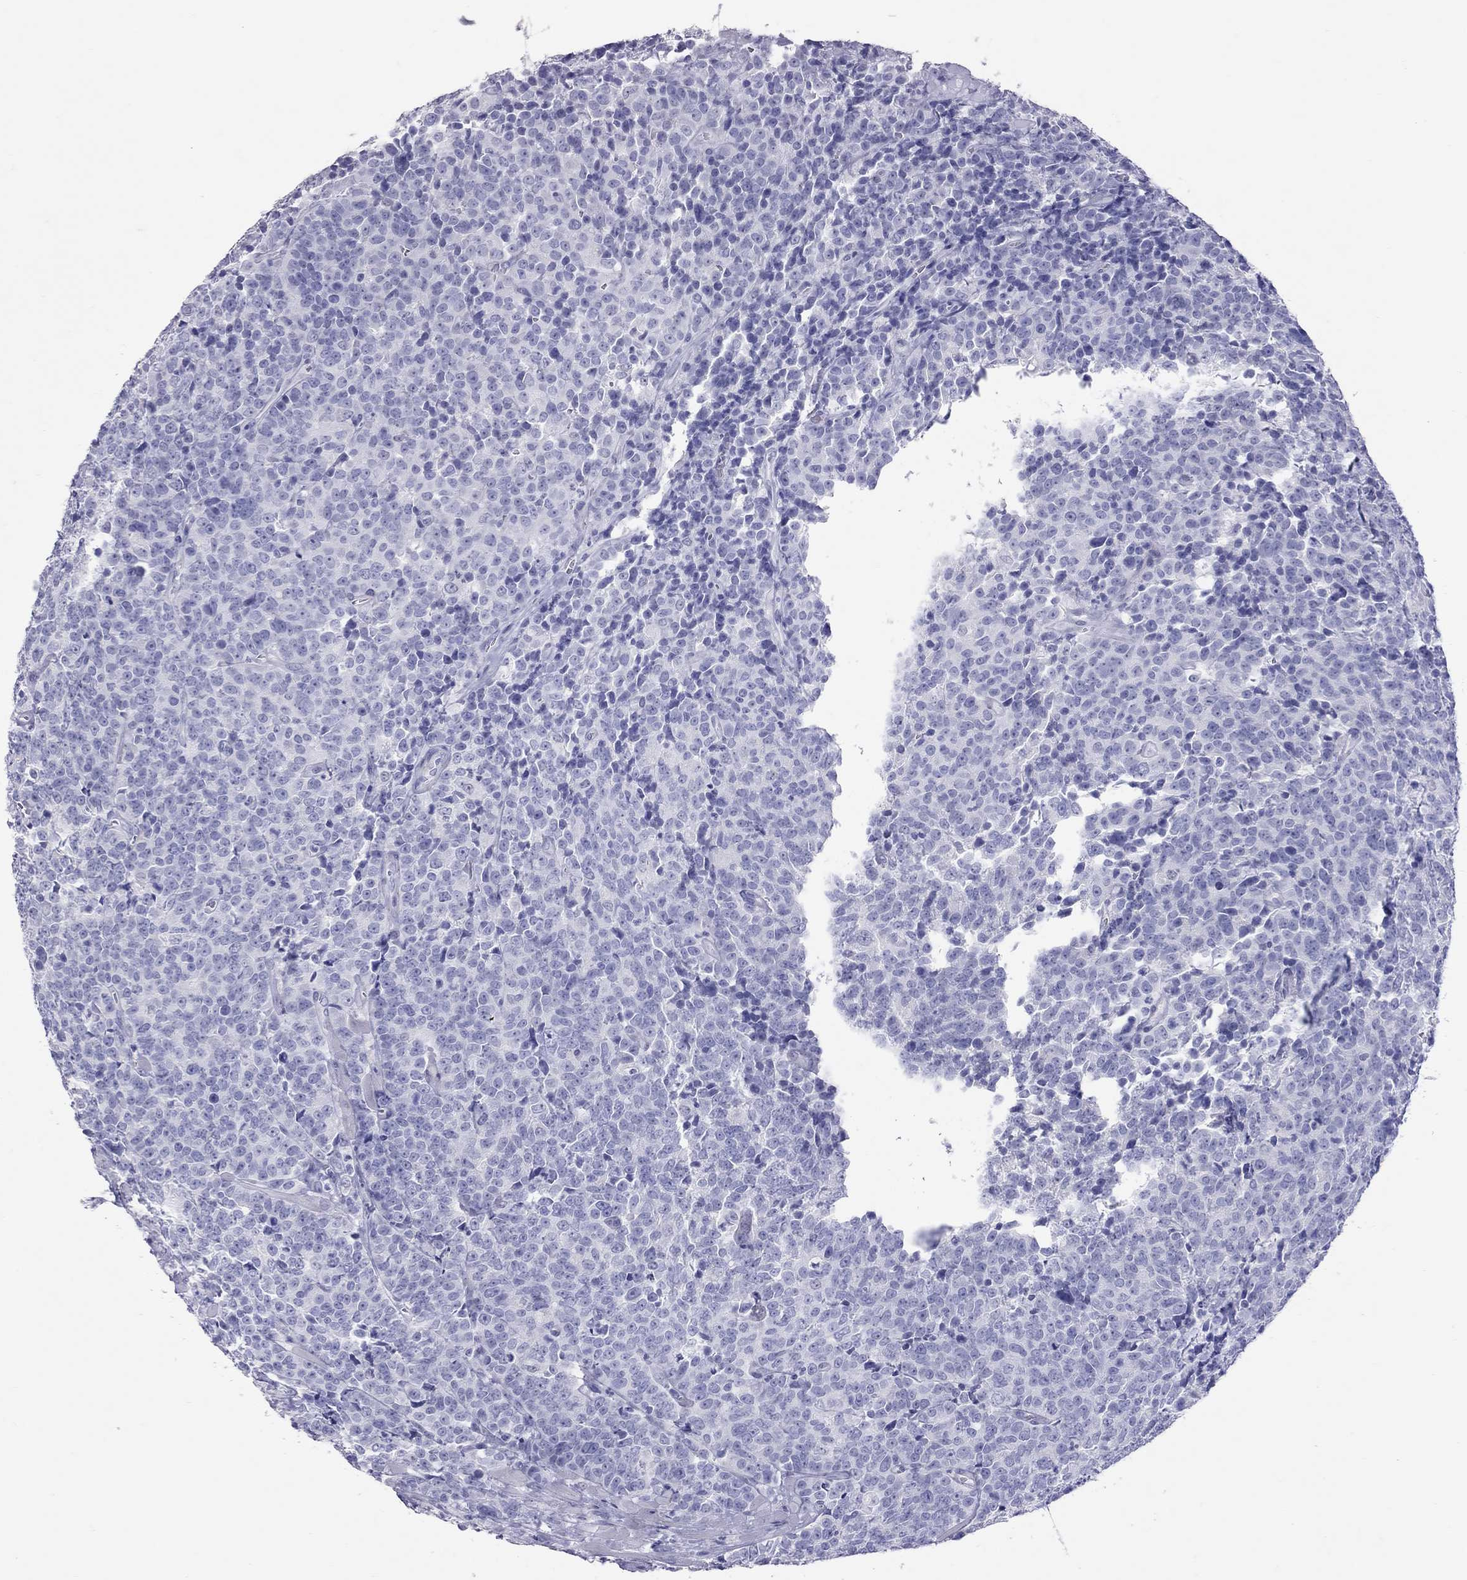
{"staining": {"intensity": "negative", "quantity": "none", "location": "none"}, "tissue": "prostate cancer", "cell_type": "Tumor cells", "image_type": "cancer", "snomed": [{"axis": "morphology", "description": "Adenocarcinoma, NOS"}, {"axis": "topography", "description": "Prostate"}], "caption": "Tumor cells are negative for brown protein staining in prostate cancer (adenocarcinoma).", "gene": "STAG3", "patient": {"sex": "male", "age": 67}}